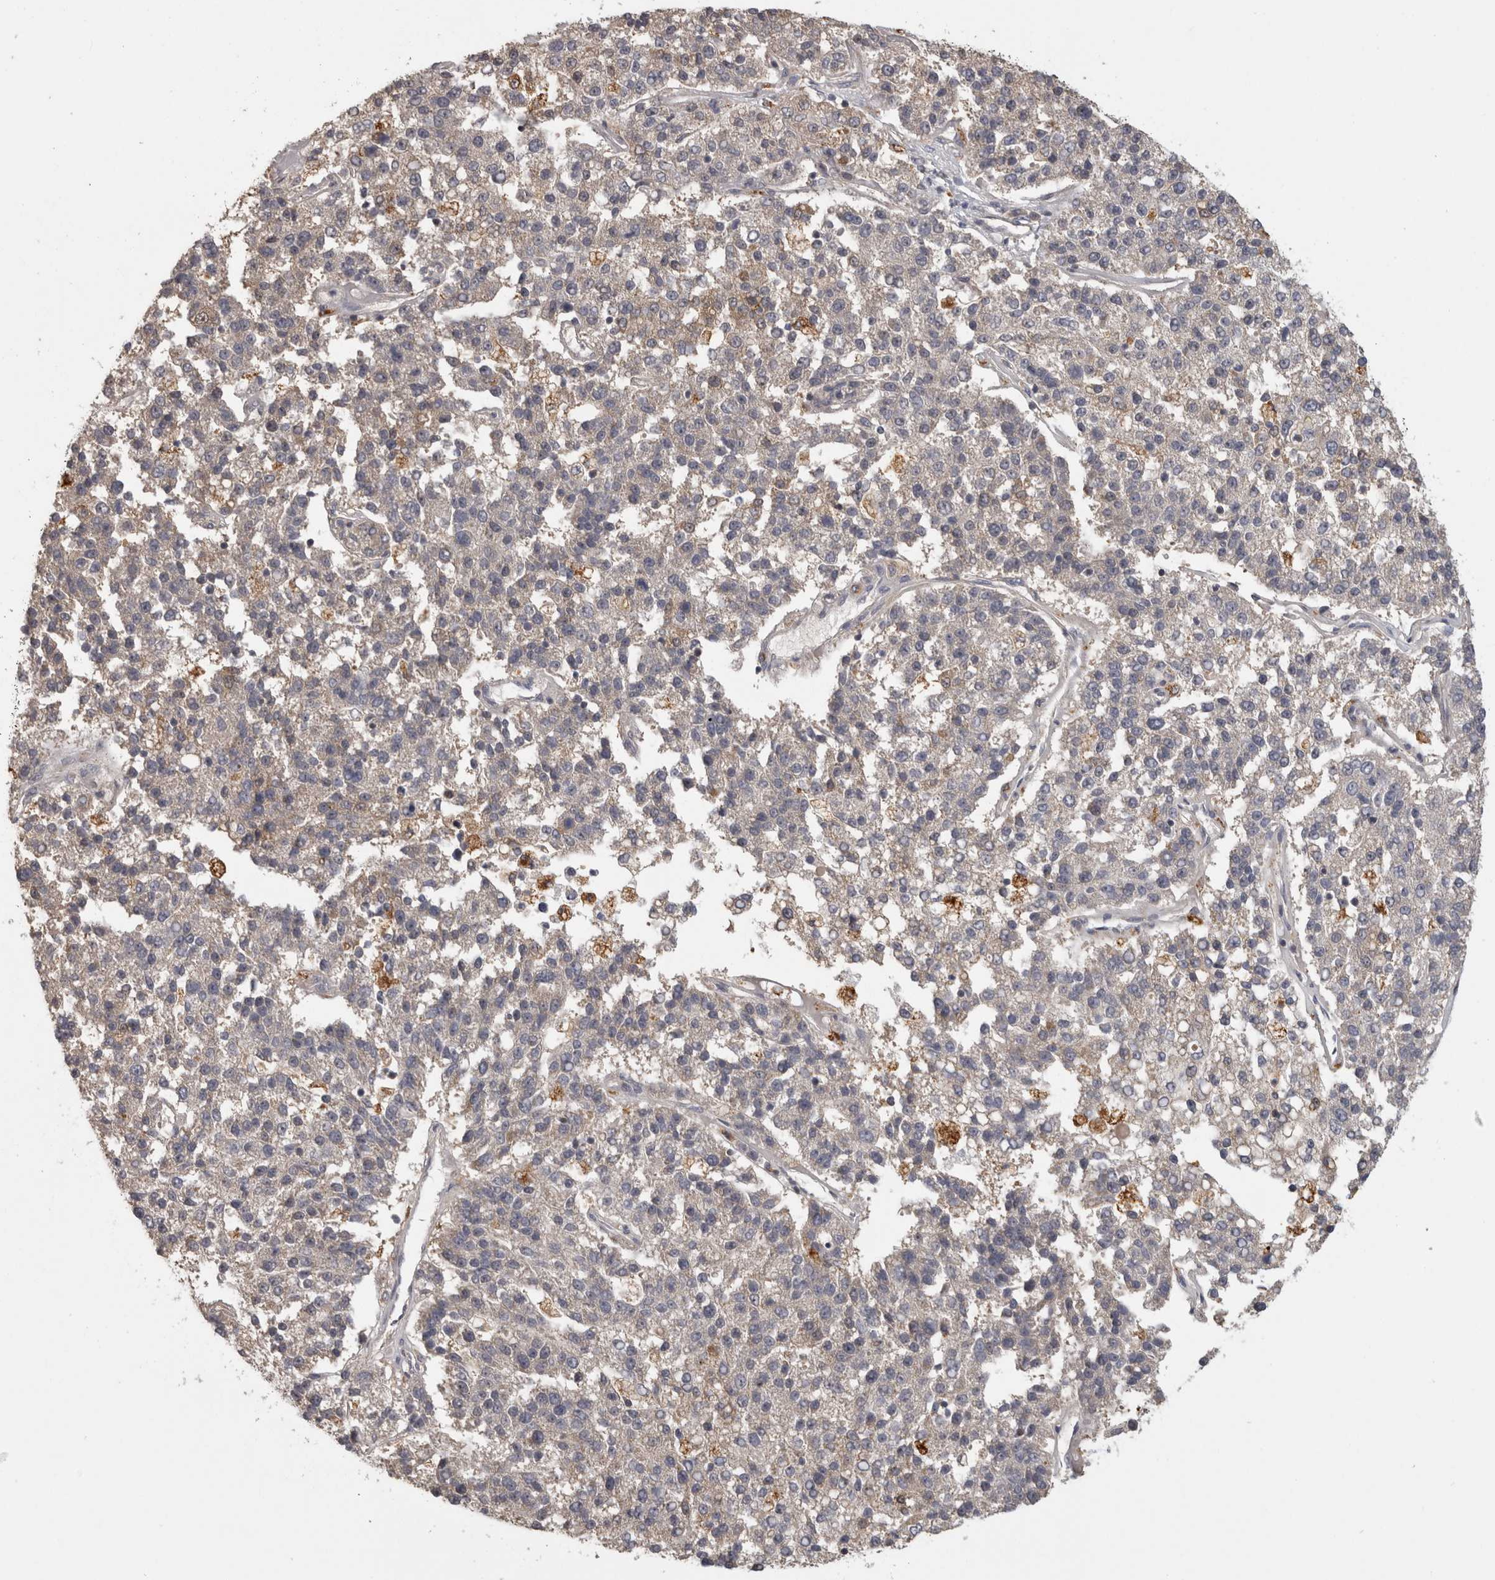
{"staining": {"intensity": "weak", "quantity": "<25%", "location": "cytoplasmic/membranous"}, "tissue": "pancreatic cancer", "cell_type": "Tumor cells", "image_type": "cancer", "snomed": [{"axis": "morphology", "description": "Adenocarcinoma, NOS"}, {"axis": "topography", "description": "Pancreas"}], "caption": "Immunohistochemistry image of neoplastic tissue: adenocarcinoma (pancreatic) stained with DAB (3,3'-diaminobenzidine) shows no significant protein staining in tumor cells.", "gene": "ACAT2", "patient": {"sex": "female", "age": 61}}